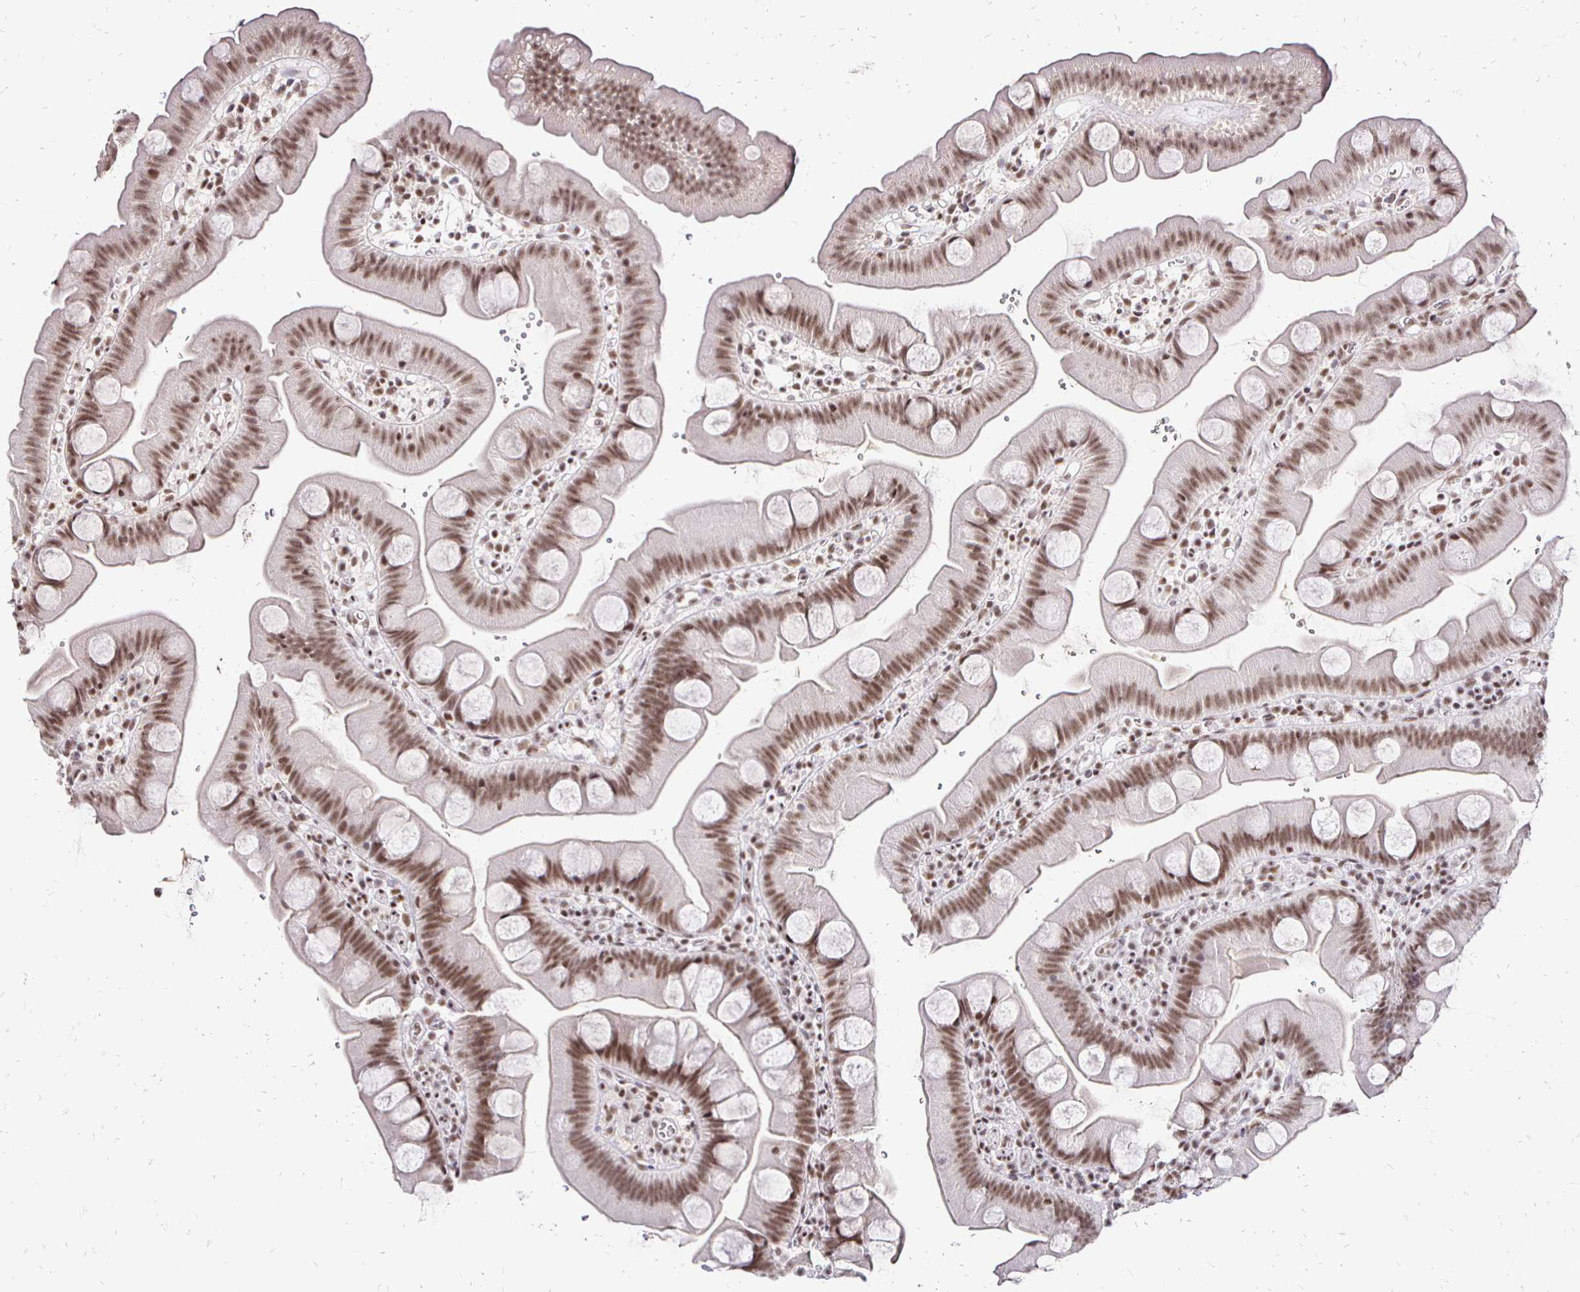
{"staining": {"intensity": "moderate", "quantity": ">75%", "location": "nuclear"}, "tissue": "small intestine", "cell_type": "Glandular cells", "image_type": "normal", "snomed": [{"axis": "morphology", "description": "Normal tissue, NOS"}, {"axis": "topography", "description": "Small intestine"}], "caption": "This histopathology image displays immunohistochemistry (IHC) staining of benign small intestine, with medium moderate nuclear staining in about >75% of glandular cells.", "gene": "SIN3A", "patient": {"sex": "female", "age": 68}}